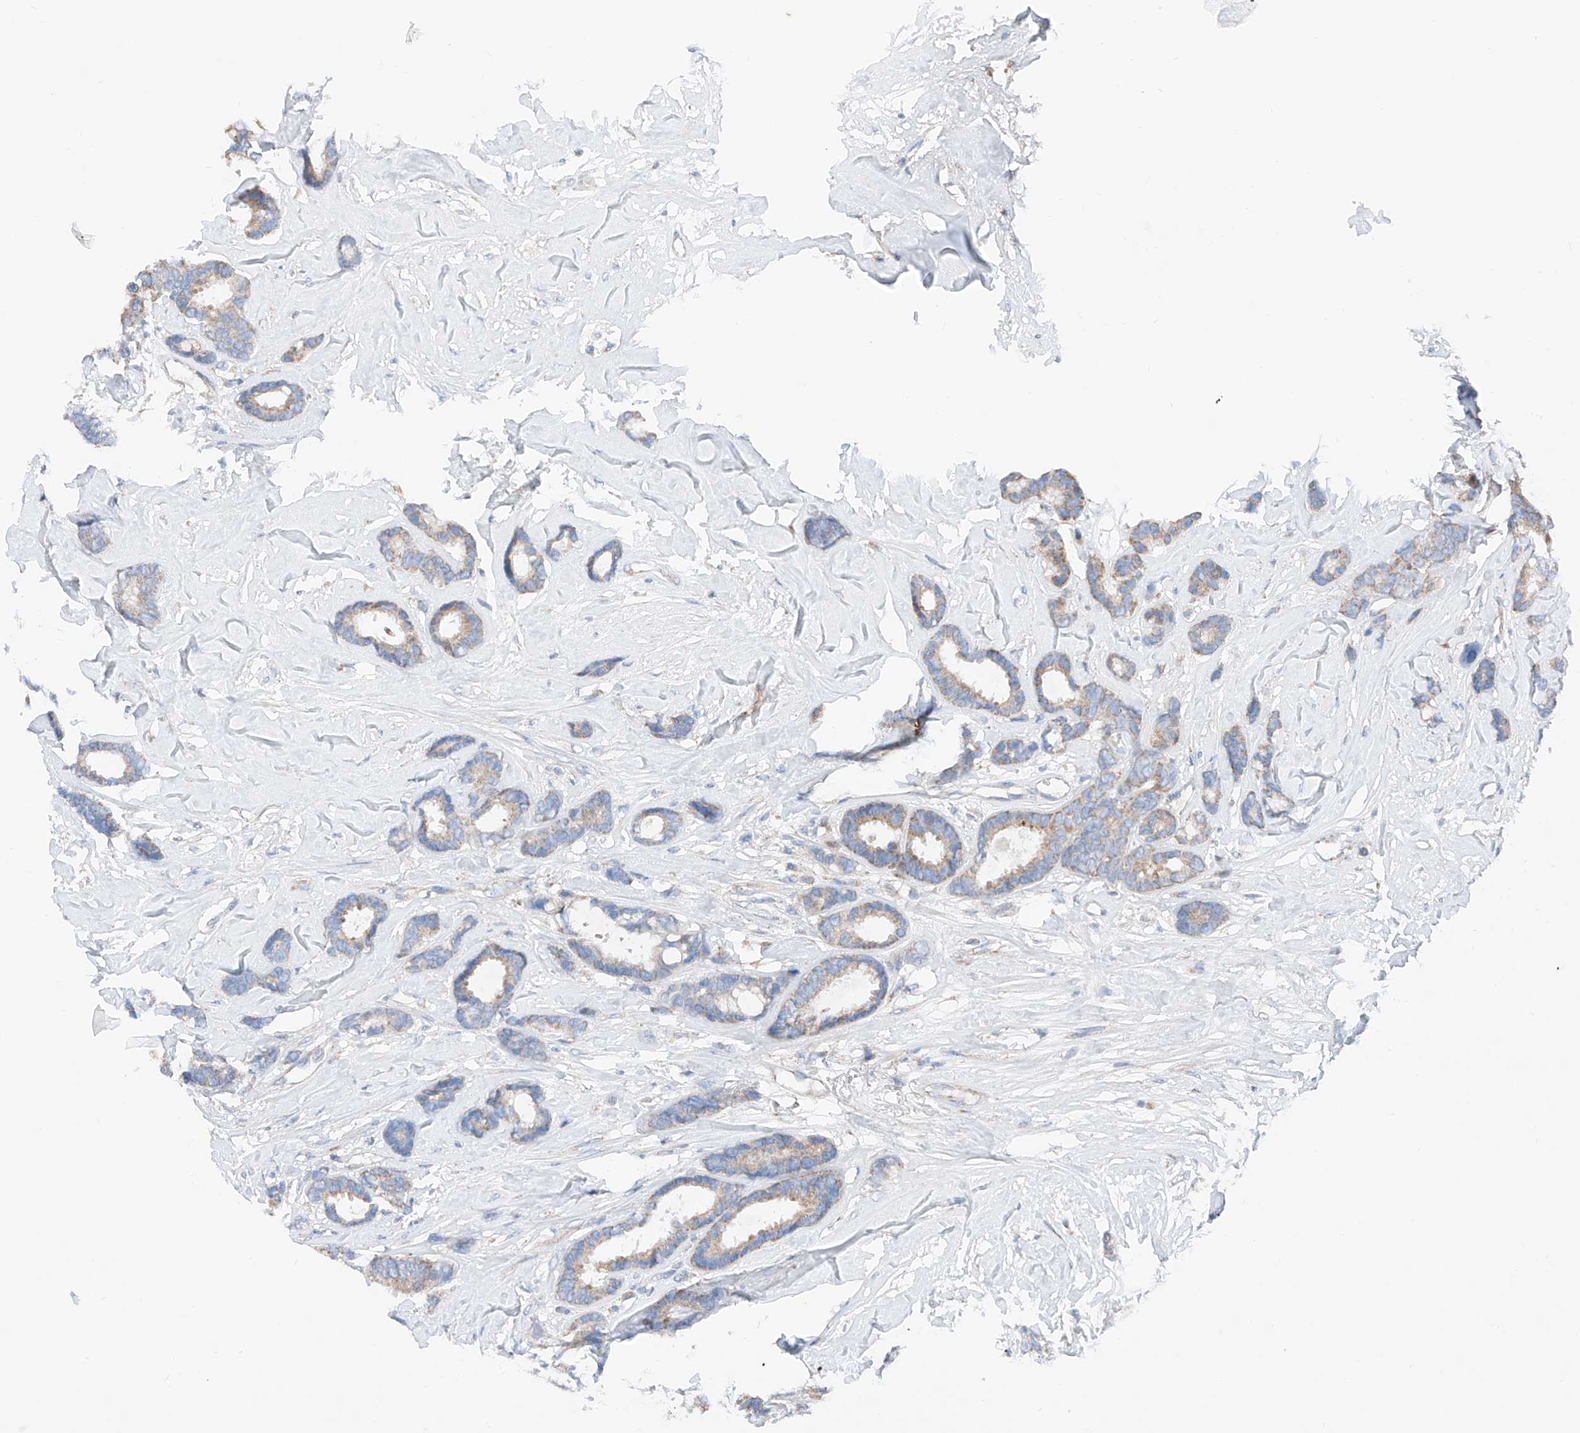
{"staining": {"intensity": "moderate", "quantity": "<25%", "location": "cytoplasmic/membranous"}, "tissue": "breast cancer", "cell_type": "Tumor cells", "image_type": "cancer", "snomed": [{"axis": "morphology", "description": "Duct carcinoma"}, {"axis": "topography", "description": "Breast"}], "caption": "Immunohistochemistry (IHC) histopathology image of neoplastic tissue: breast invasive ductal carcinoma stained using immunohistochemistry (IHC) exhibits low levels of moderate protein expression localized specifically in the cytoplasmic/membranous of tumor cells, appearing as a cytoplasmic/membranous brown color.", "gene": "MRAP", "patient": {"sex": "female", "age": 87}}